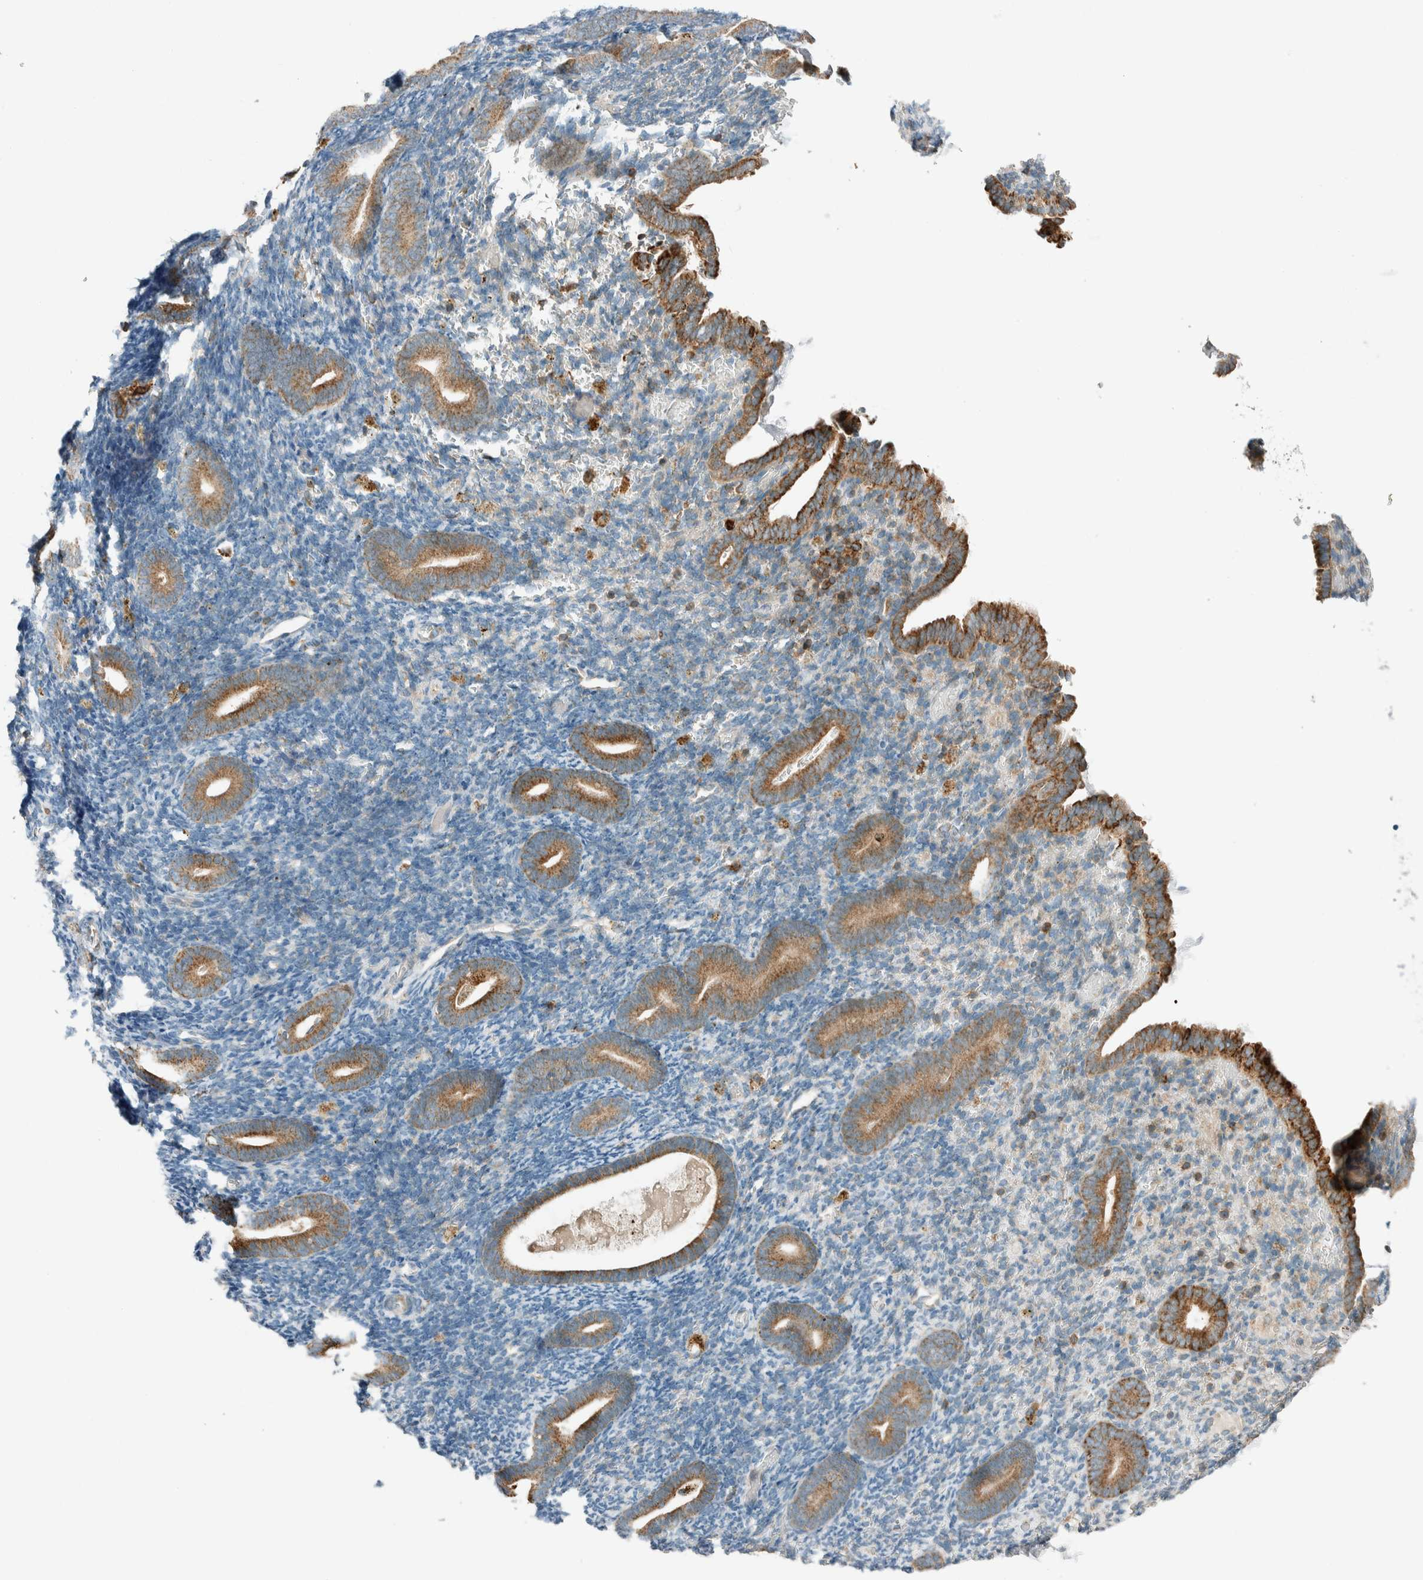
{"staining": {"intensity": "moderate", "quantity": "<25%", "location": "cytoplasmic/membranous"}, "tissue": "endometrium", "cell_type": "Cells in endometrial stroma", "image_type": "normal", "snomed": [{"axis": "morphology", "description": "Normal tissue, NOS"}, {"axis": "topography", "description": "Endometrium"}], "caption": "Protein staining reveals moderate cytoplasmic/membranous staining in approximately <25% of cells in endometrial stroma in benign endometrium. (brown staining indicates protein expression, while blue staining denotes nuclei).", "gene": "SPAG5", "patient": {"sex": "female", "age": 51}}